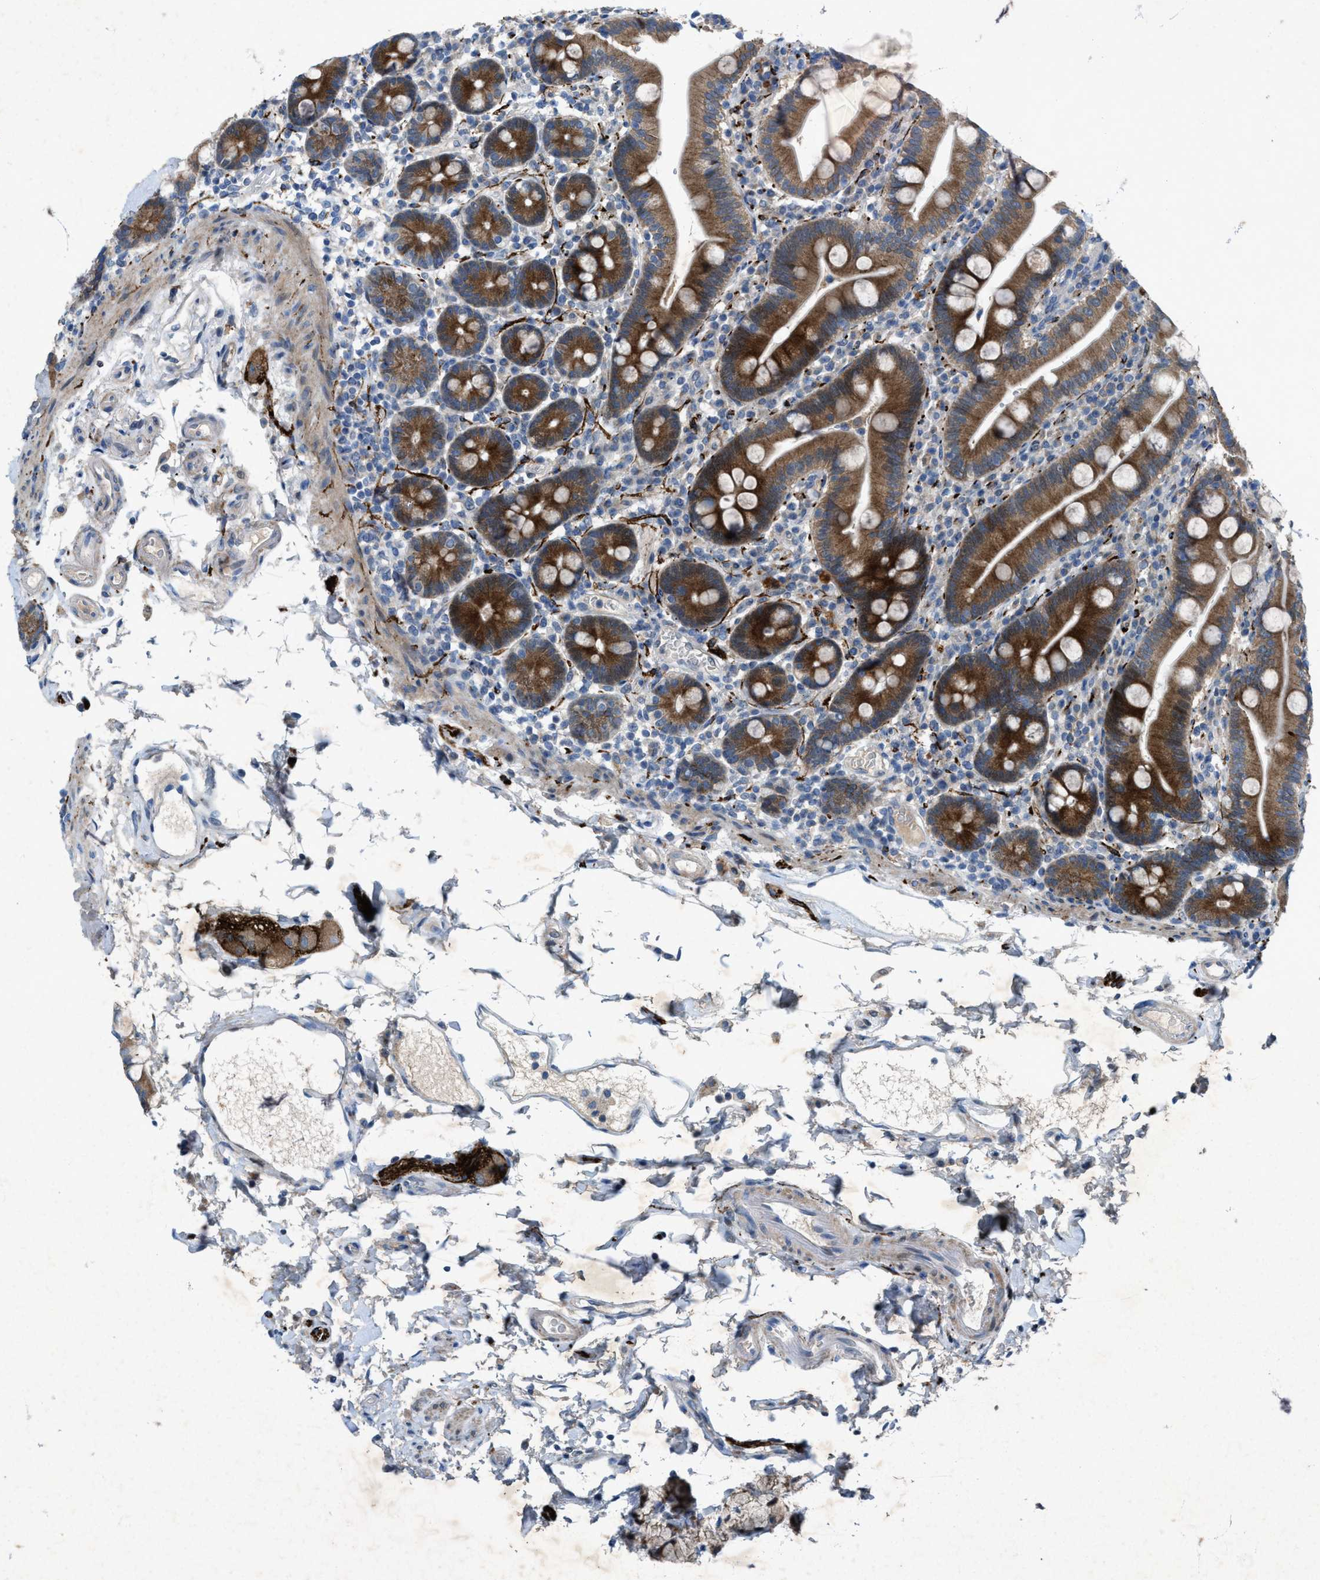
{"staining": {"intensity": "strong", "quantity": "25%-75%", "location": "cytoplasmic/membranous"}, "tissue": "duodenum", "cell_type": "Glandular cells", "image_type": "normal", "snomed": [{"axis": "morphology", "description": "Normal tissue, NOS"}, {"axis": "topography", "description": "Small intestine, NOS"}], "caption": "DAB (3,3'-diaminobenzidine) immunohistochemical staining of benign duodenum shows strong cytoplasmic/membranous protein expression in about 25%-75% of glandular cells.", "gene": "URGCP", "patient": {"sex": "female", "age": 71}}